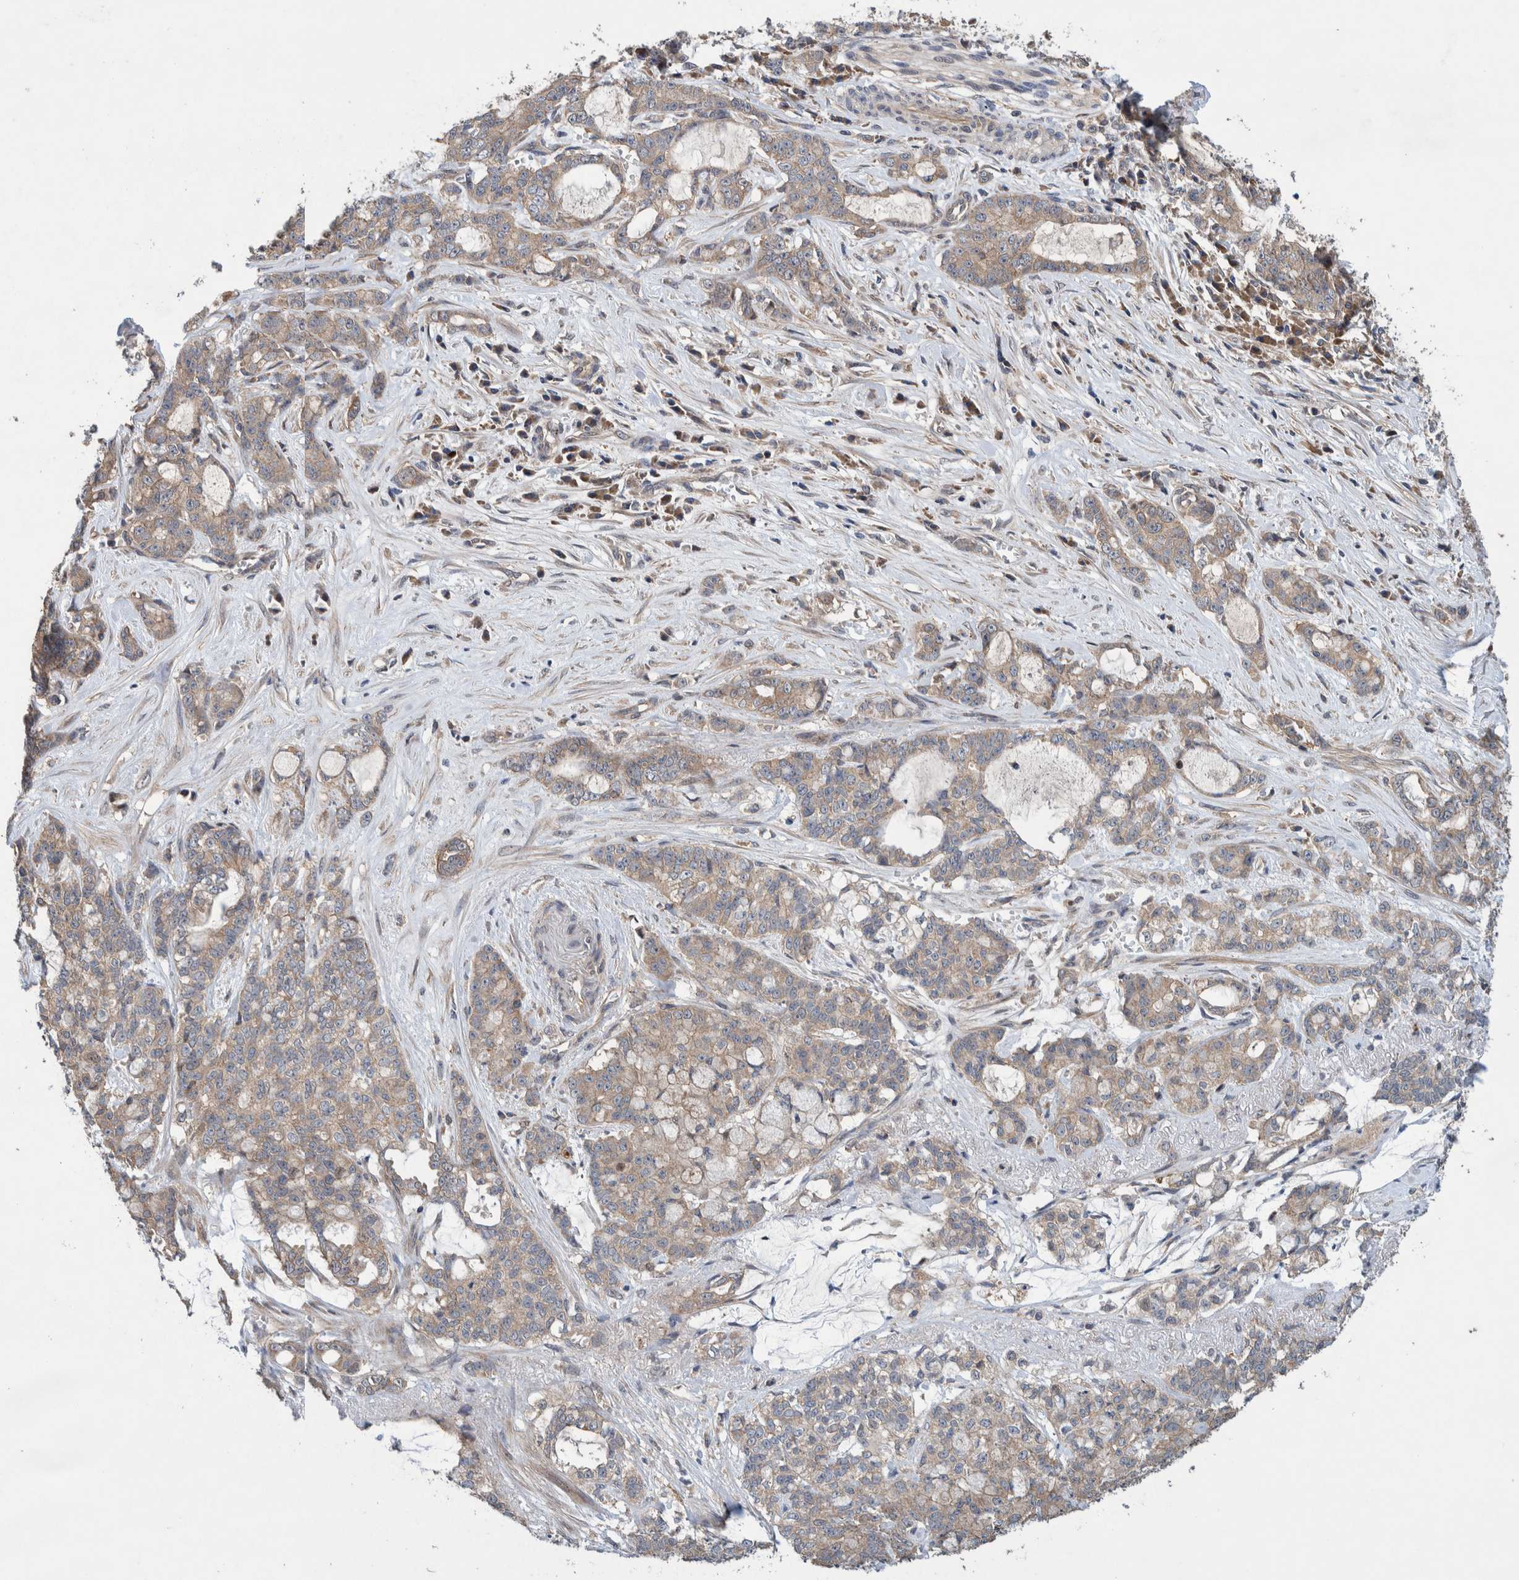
{"staining": {"intensity": "weak", "quantity": ">75%", "location": "cytoplasmic/membranous"}, "tissue": "pancreatic cancer", "cell_type": "Tumor cells", "image_type": "cancer", "snomed": [{"axis": "morphology", "description": "Adenocarcinoma, NOS"}, {"axis": "topography", "description": "Pancreas"}], "caption": "Immunohistochemistry of human adenocarcinoma (pancreatic) demonstrates low levels of weak cytoplasmic/membranous staining in approximately >75% of tumor cells.", "gene": "PIK3R6", "patient": {"sex": "female", "age": 73}}